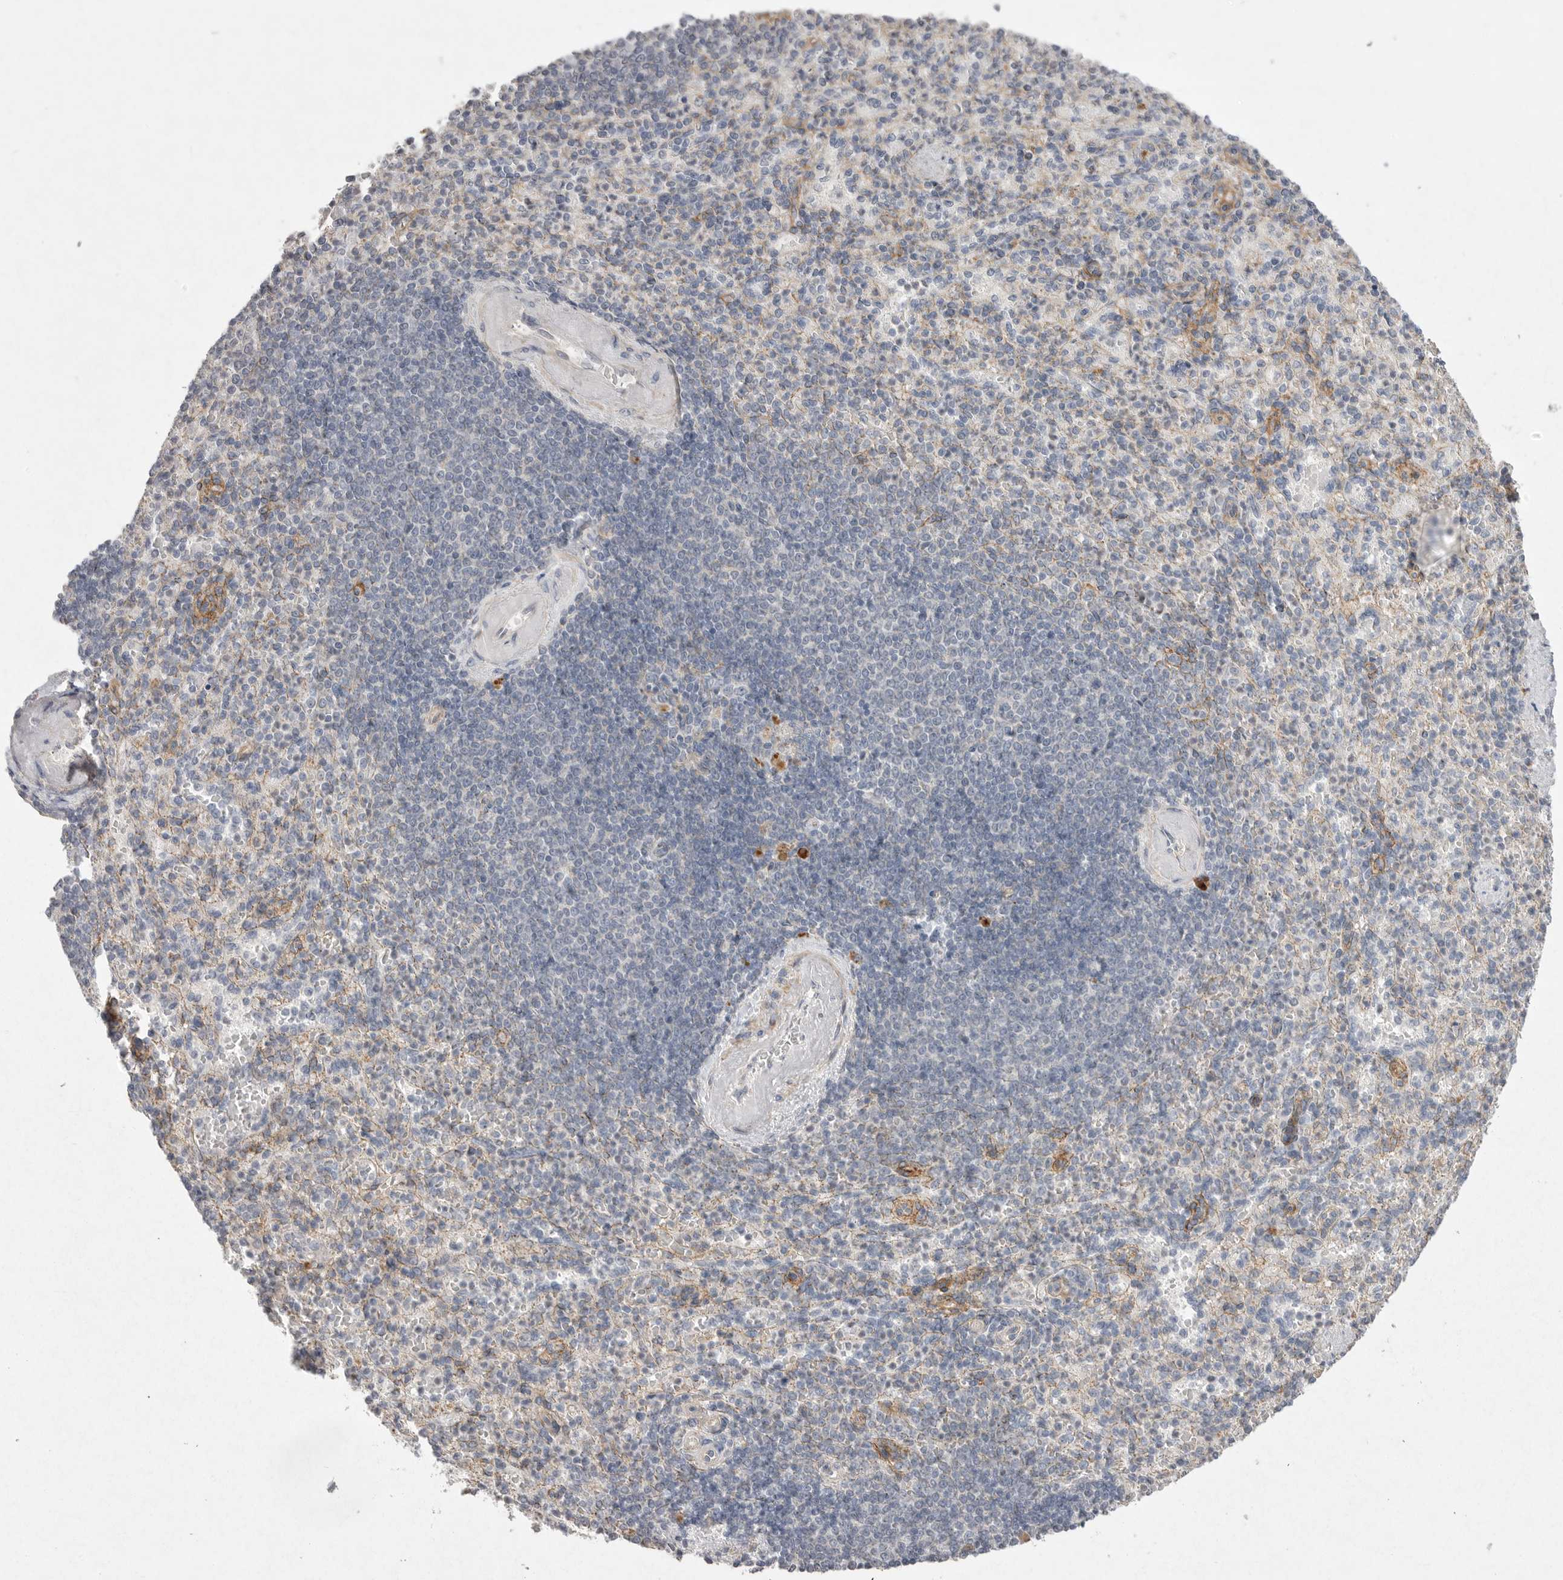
{"staining": {"intensity": "negative", "quantity": "none", "location": "none"}, "tissue": "spleen", "cell_type": "Cells in red pulp", "image_type": "normal", "snomed": [{"axis": "morphology", "description": "Normal tissue, NOS"}, {"axis": "topography", "description": "Spleen"}], "caption": "Photomicrograph shows no protein expression in cells in red pulp of benign spleen.", "gene": "VANGL2", "patient": {"sex": "female", "age": 74}}